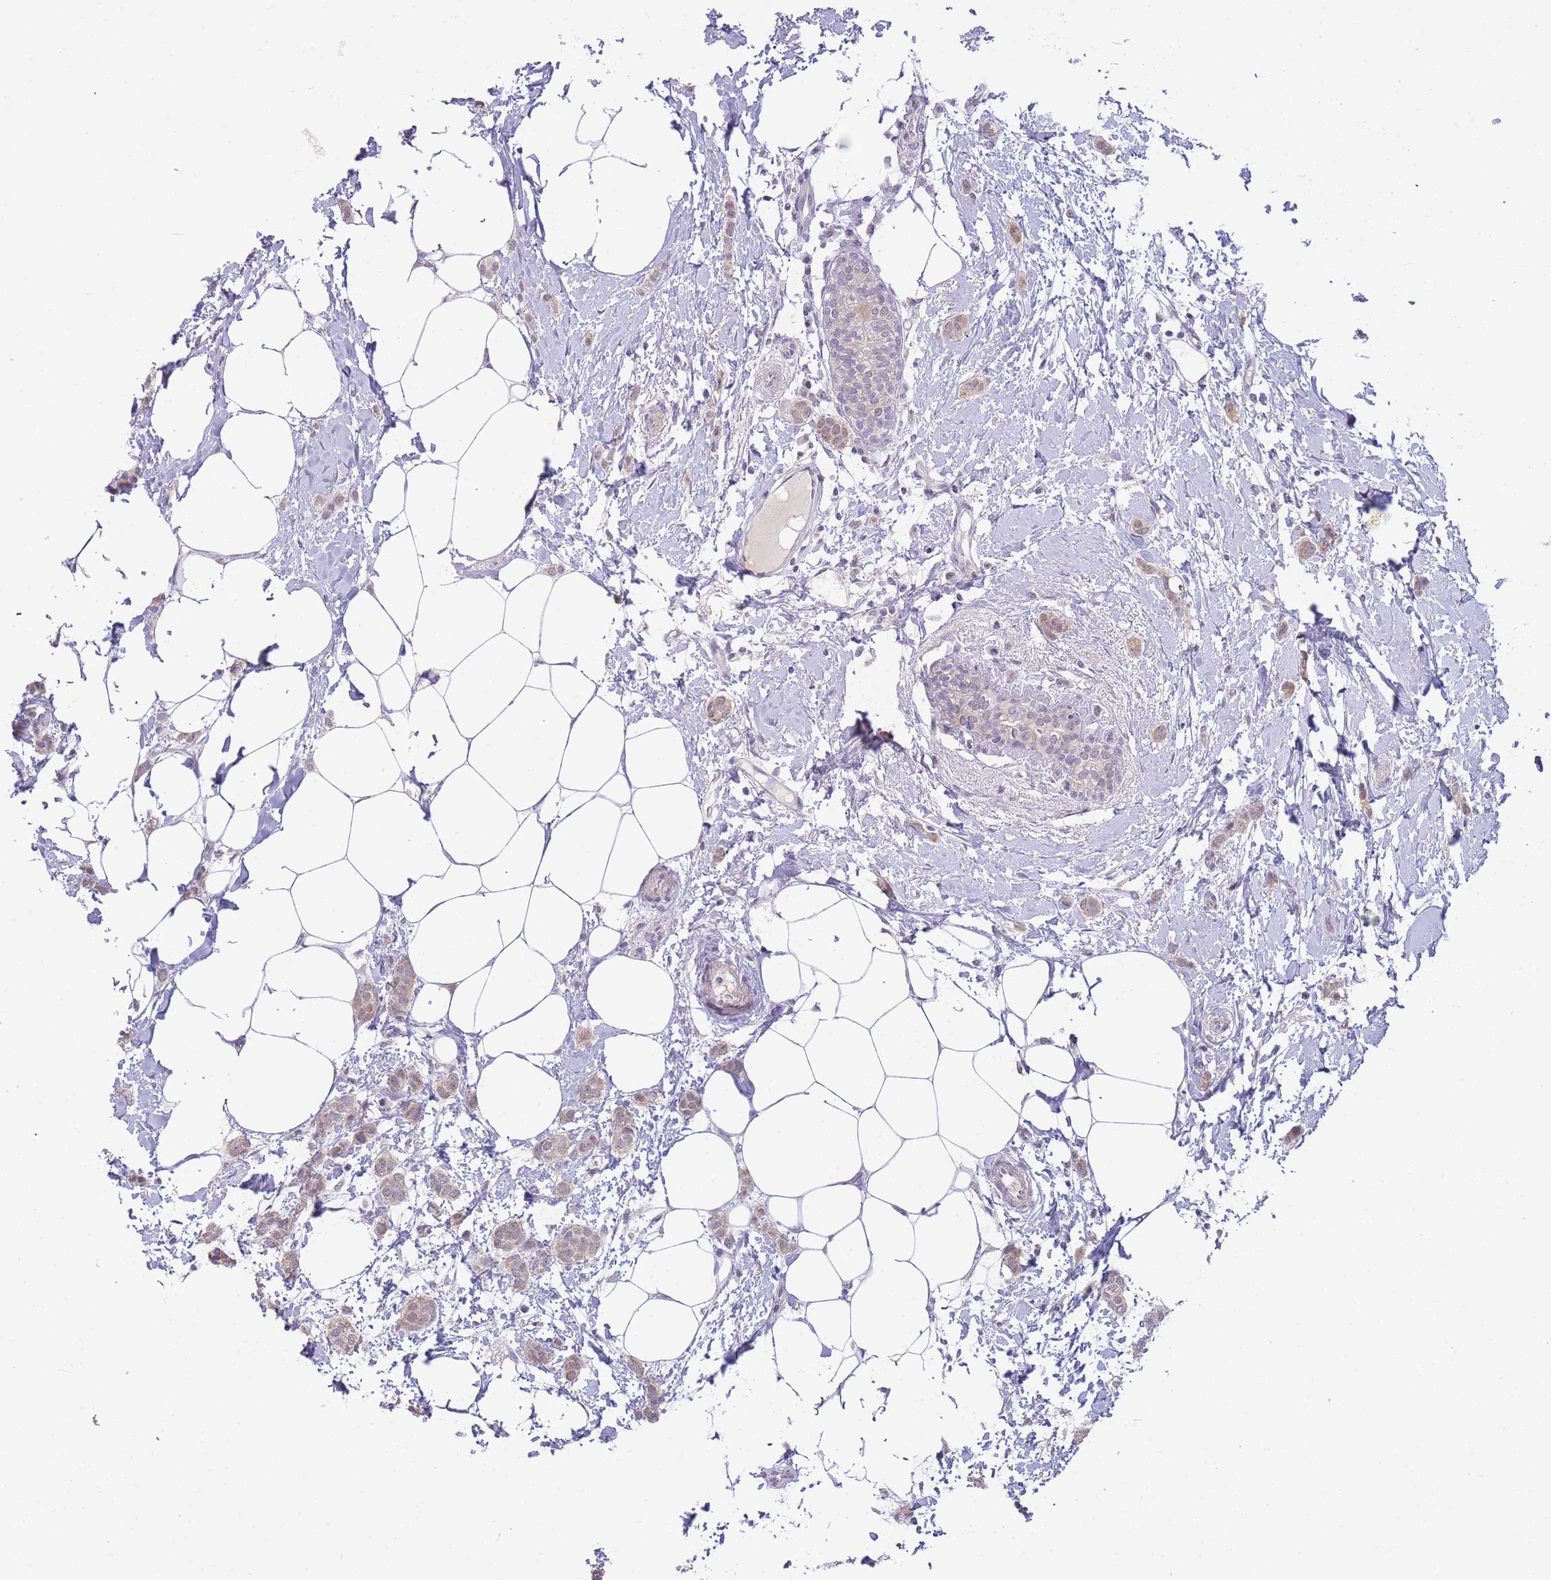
{"staining": {"intensity": "weak", "quantity": "25%-75%", "location": "cytoplasmic/membranous,nuclear"}, "tissue": "breast cancer", "cell_type": "Tumor cells", "image_type": "cancer", "snomed": [{"axis": "morphology", "description": "Duct carcinoma"}, {"axis": "topography", "description": "Breast"}], "caption": "Breast cancer (invasive ductal carcinoma) was stained to show a protein in brown. There is low levels of weak cytoplasmic/membranous and nuclear positivity in approximately 25%-75% of tumor cells.", "gene": "GOLGA6L25", "patient": {"sex": "female", "age": 72}}